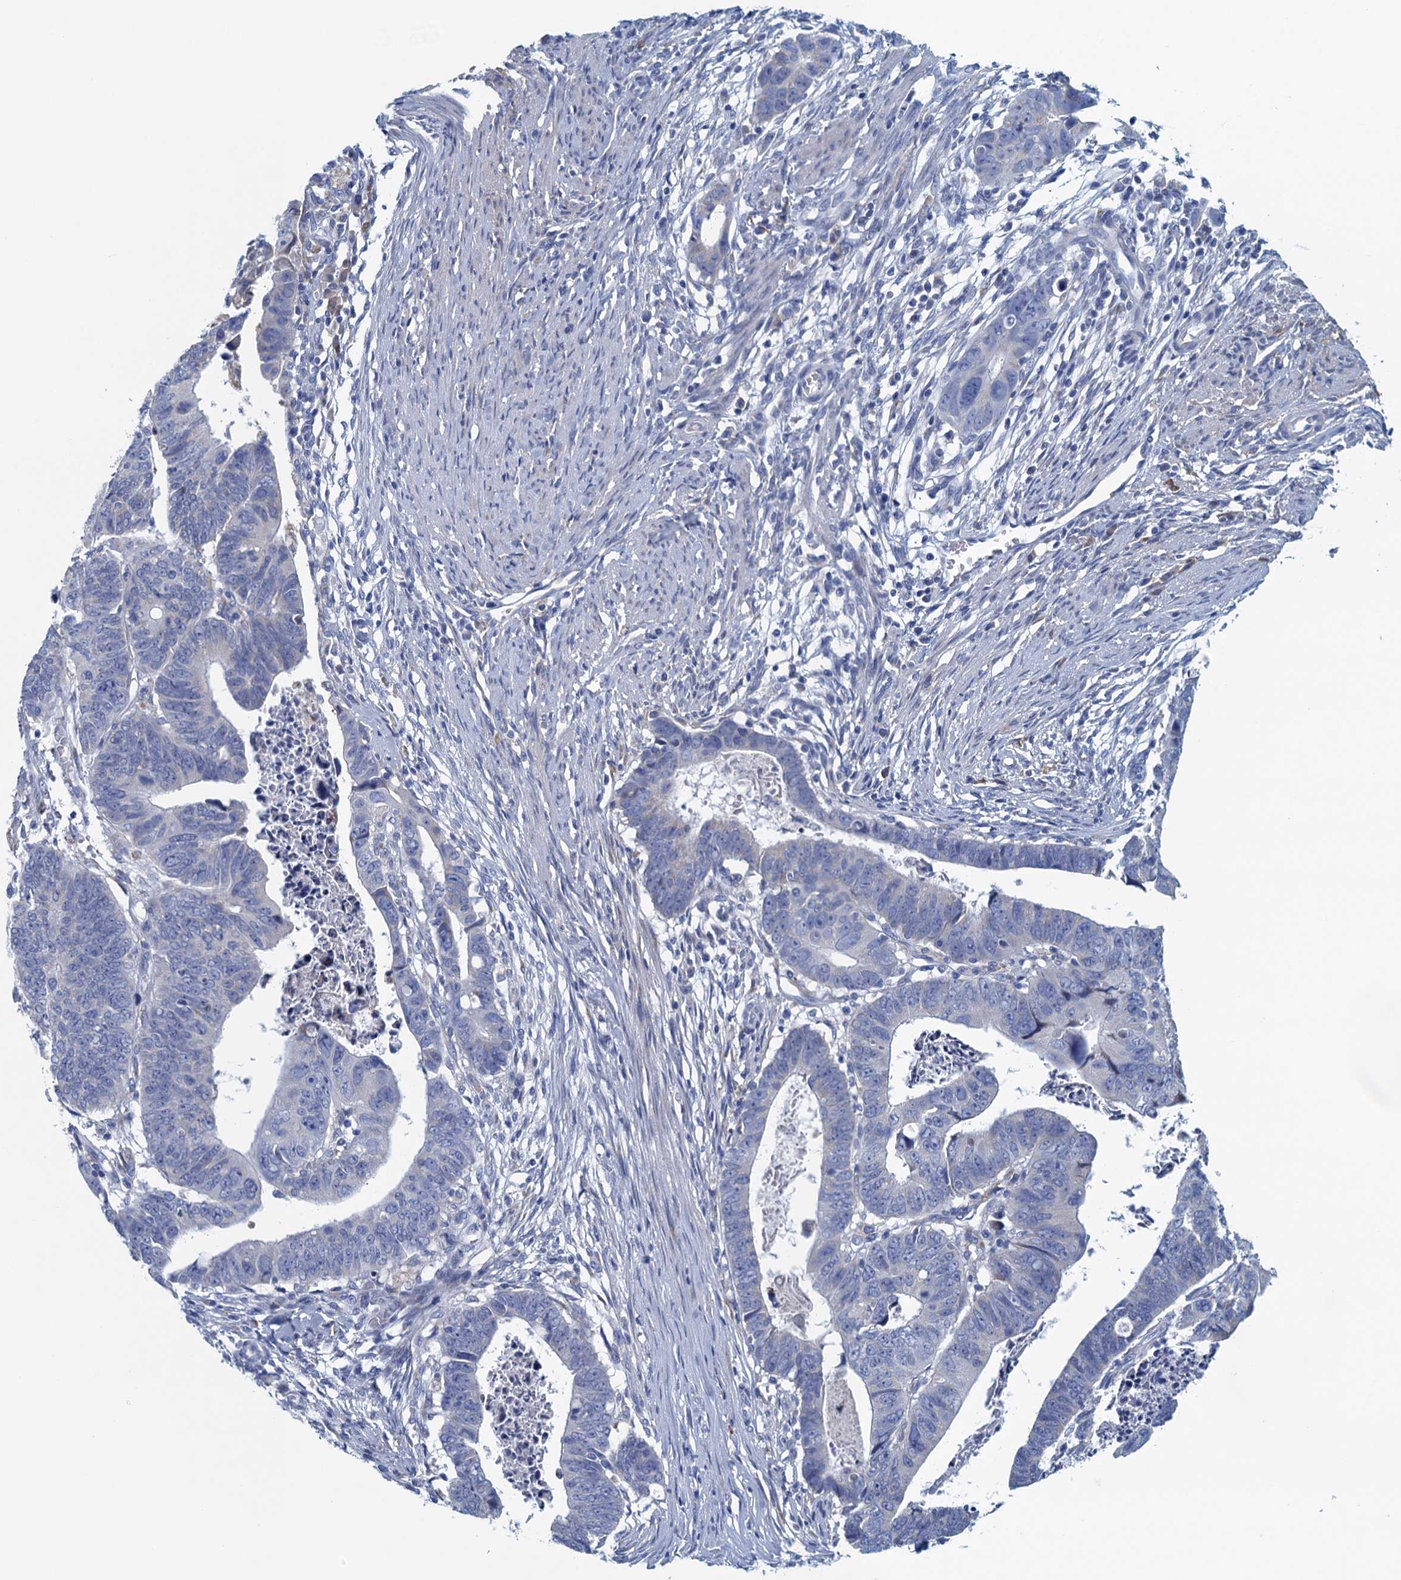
{"staining": {"intensity": "negative", "quantity": "none", "location": "none"}, "tissue": "colorectal cancer", "cell_type": "Tumor cells", "image_type": "cancer", "snomed": [{"axis": "morphology", "description": "Adenocarcinoma, NOS"}, {"axis": "topography", "description": "Rectum"}], "caption": "Image shows no protein staining in tumor cells of colorectal cancer (adenocarcinoma) tissue.", "gene": "C10orf88", "patient": {"sex": "female", "age": 65}}